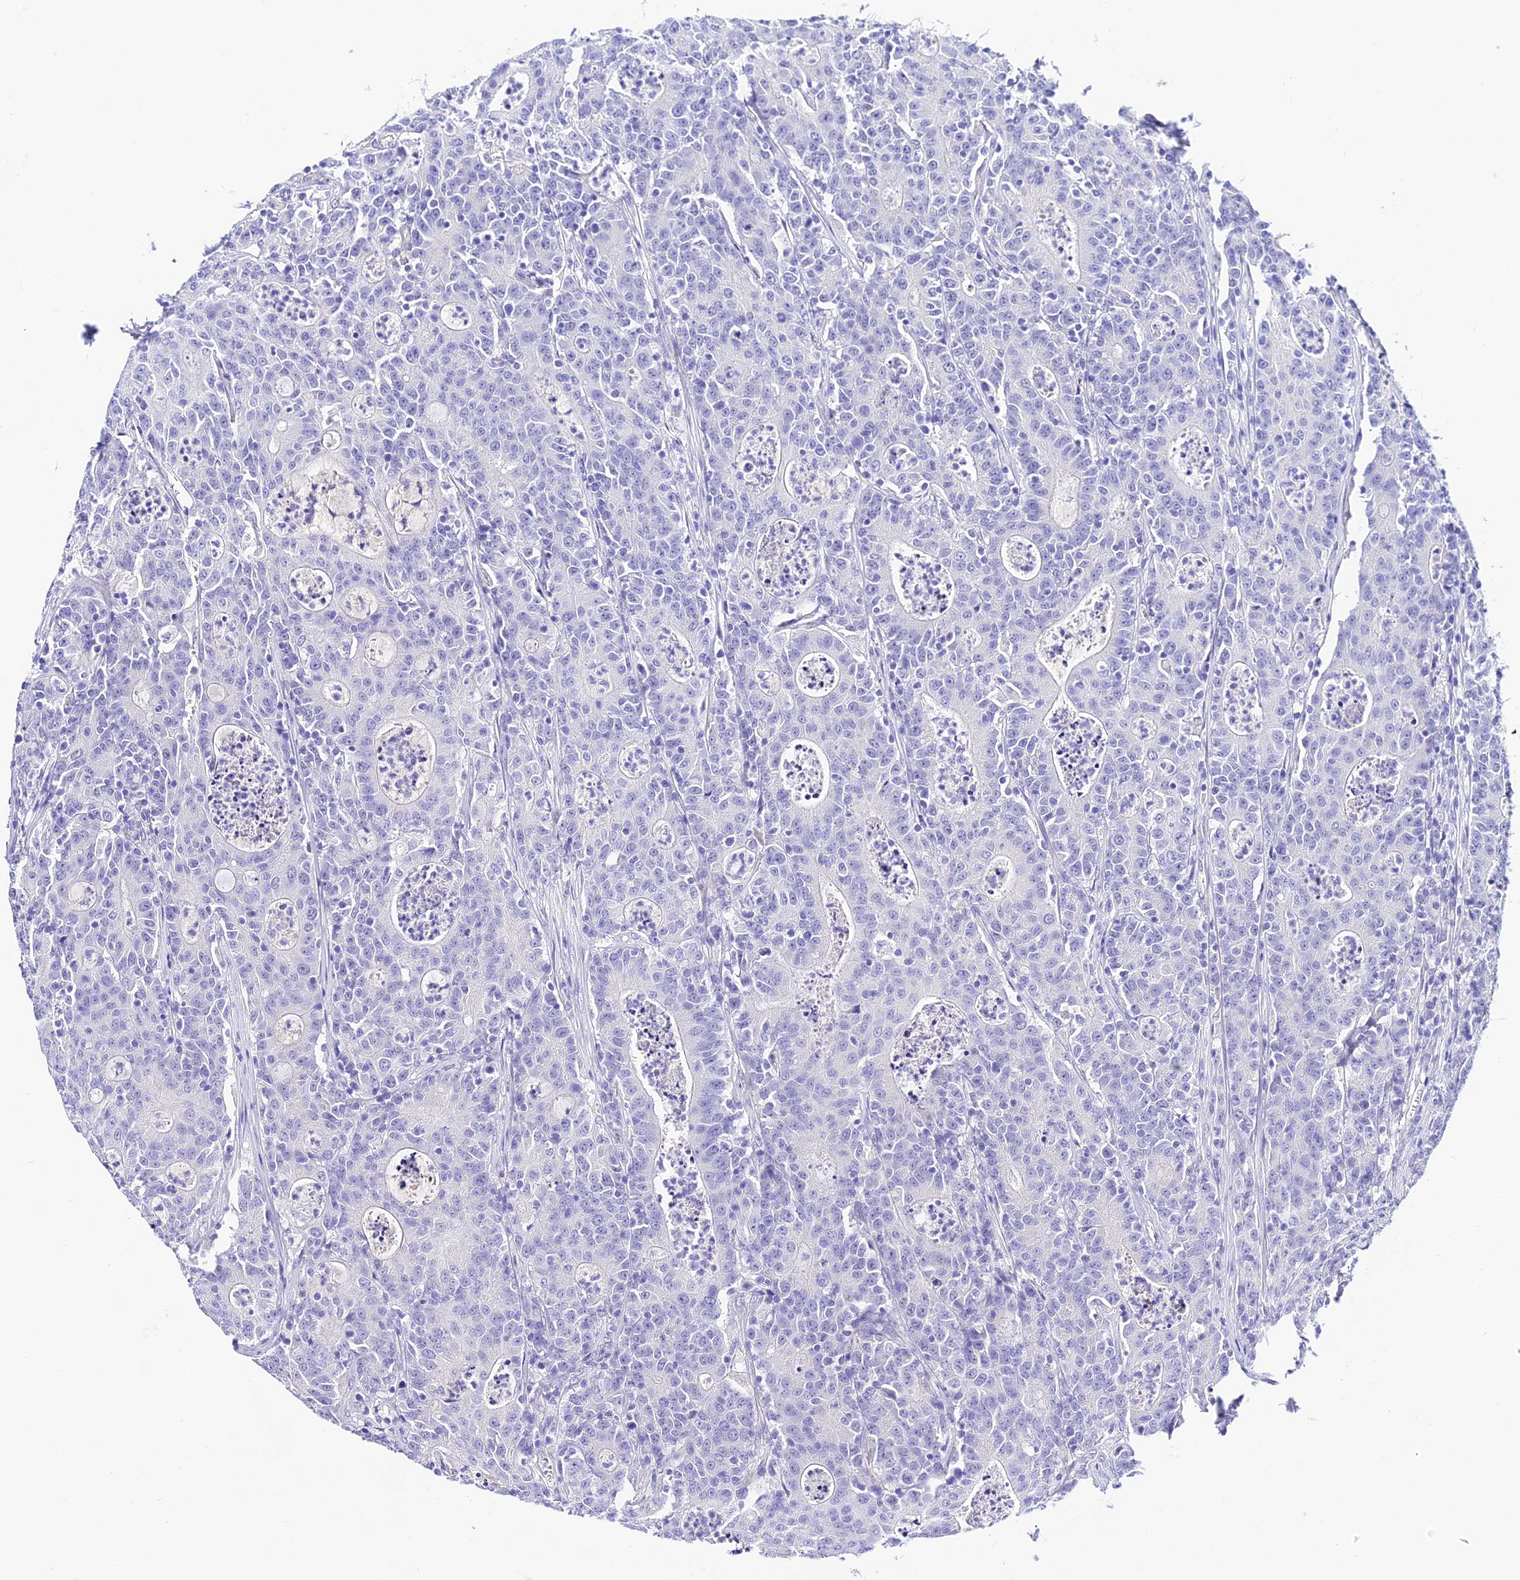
{"staining": {"intensity": "negative", "quantity": "none", "location": "none"}, "tissue": "colorectal cancer", "cell_type": "Tumor cells", "image_type": "cancer", "snomed": [{"axis": "morphology", "description": "Adenocarcinoma, NOS"}, {"axis": "topography", "description": "Colon"}], "caption": "IHC micrograph of human adenocarcinoma (colorectal) stained for a protein (brown), which displays no positivity in tumor cells.", "gene": "DEFB106A", "patient": {"sex": "male", "age": 83}}